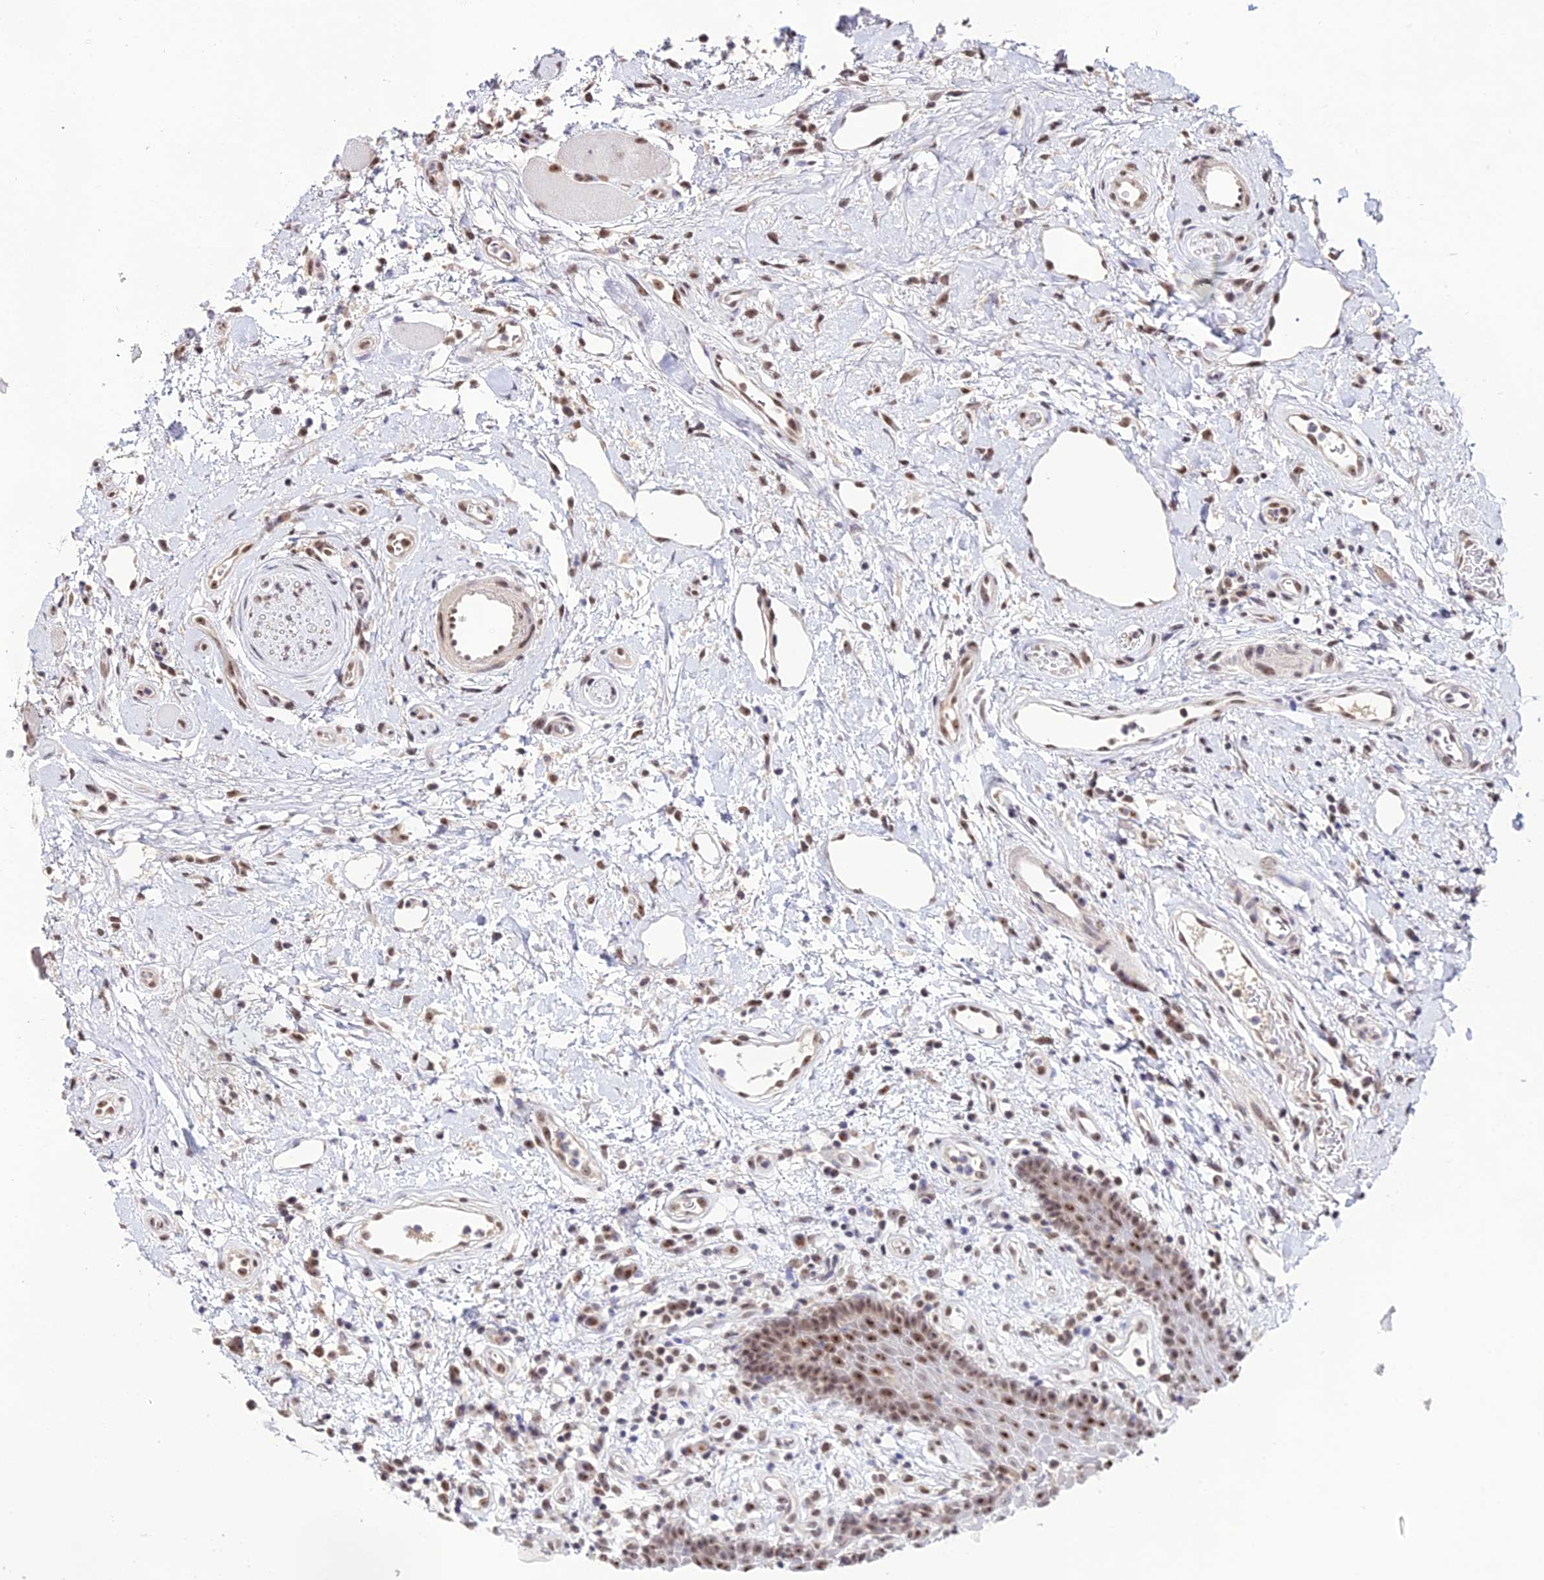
{"staining": {"intensity": "strong", "quantity": ">75%", "location": "nuclear"}, "tissue": "oral mucosa", "cell_type": "Squamous epithelial cells", "image_type": "normal", "snomed": [{"axis": "morphology", "description": "Normal tissue, NOS"}, {"axis": "topography", "description": "Oral tissue"}, {"axis": "topography", "description": "Tounge, NOS"}], "caption": "DAB (3,3'-diaminobenzidine) immunohistochemical staining of benign oral mucosa demonstrates strong nuclear protein staining in about >75% of squamous epithelial cells.", "gene": "EXOSC3", "patient": {"sex": "female", "age": 59}}